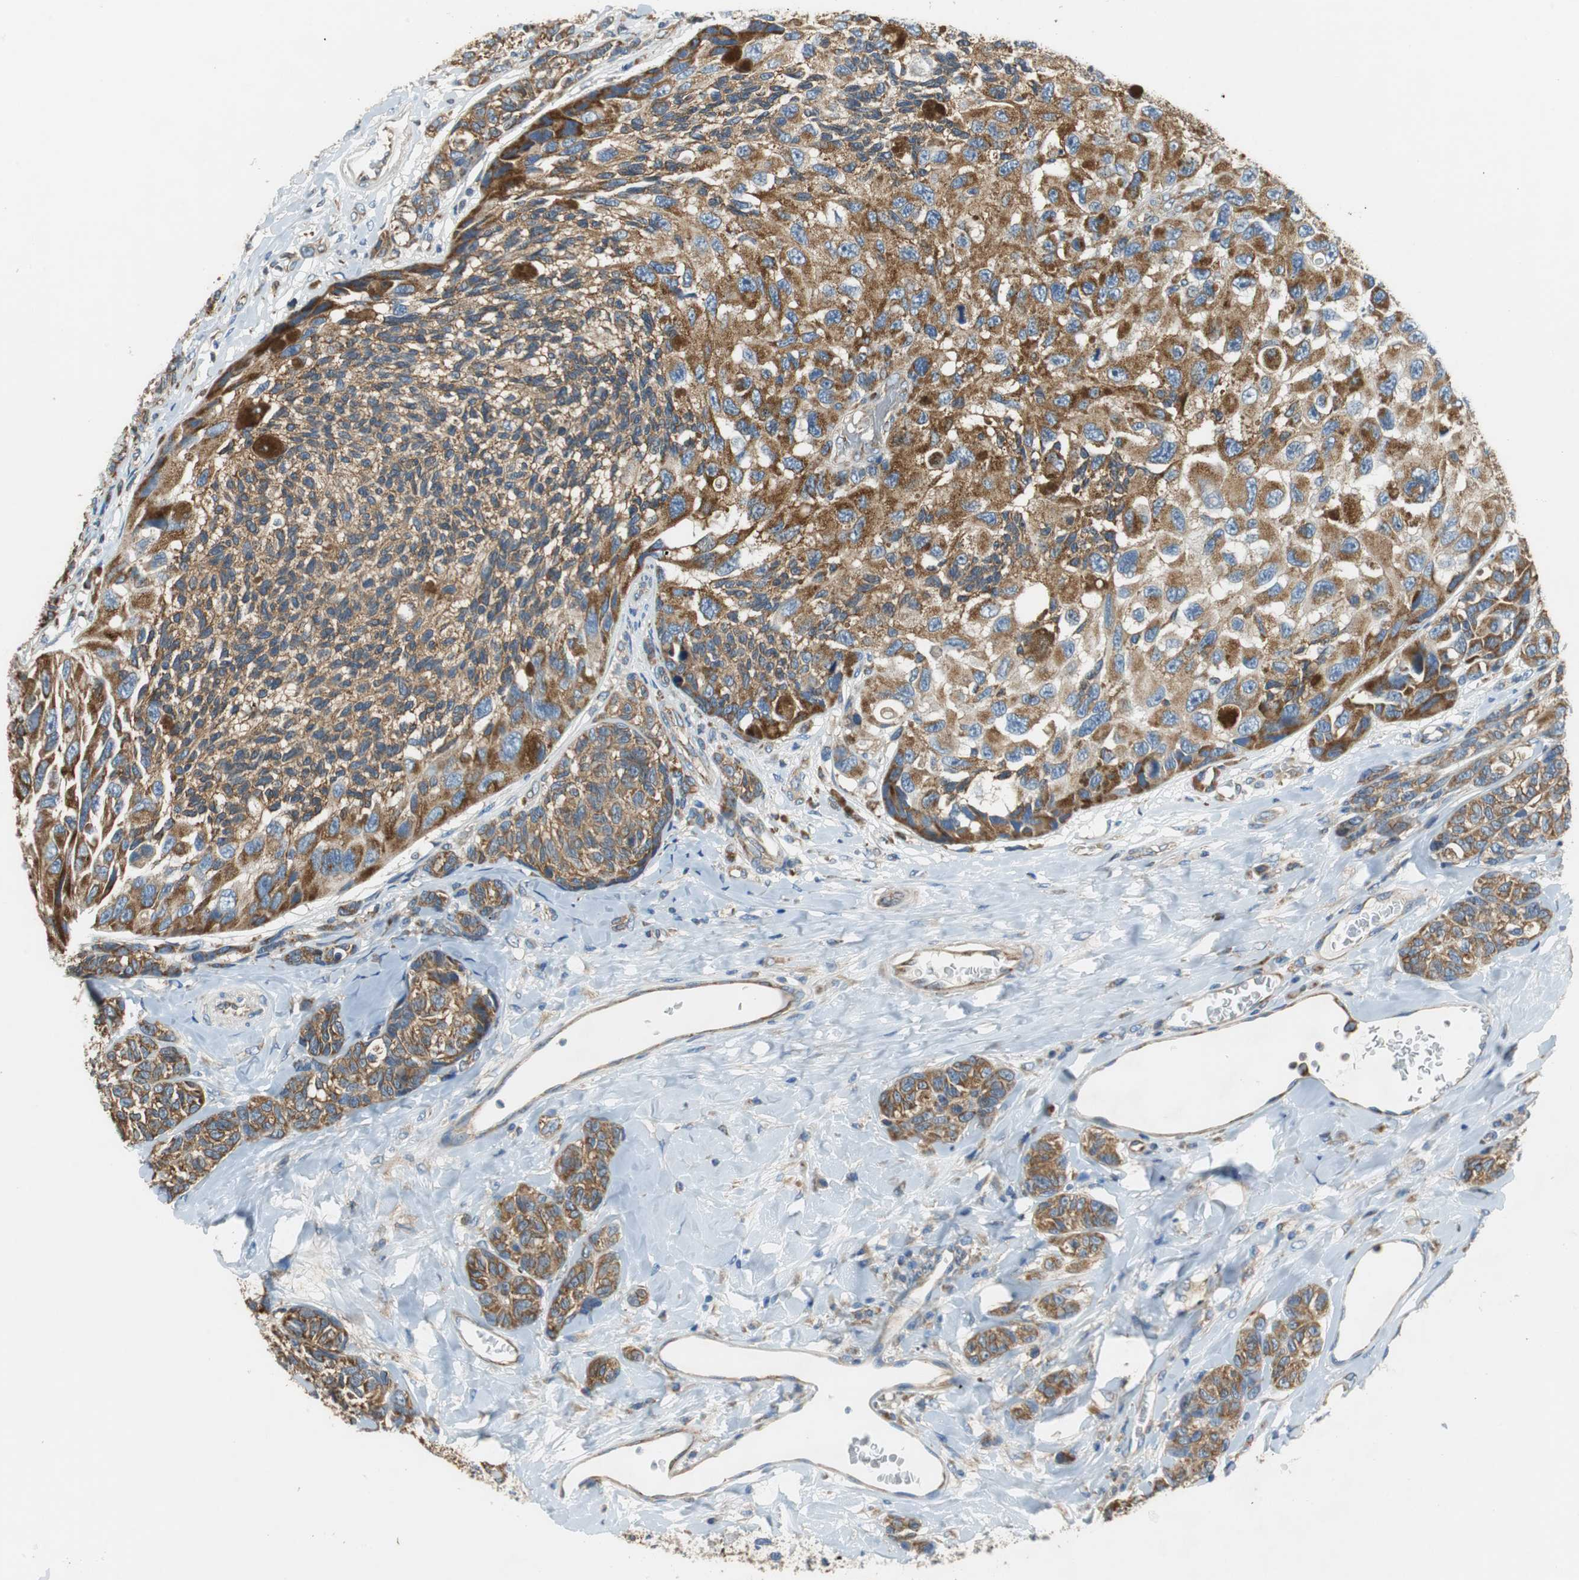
{"staining": {"intensity": "strong", "quantity": ">75%", "location": "cytoplasmic/membranous"}, "tissue": "melanoma", "cell_type": "Tumor cells", "image_type": "cancer", "snomed": [{"axis": "morphology", "description": "Malignant melanoma, NOS"}, {"axis": "topography", "description": "Skin"}], "caption": "Protein expression analysis of malignant melanoma demonstrates strong cytoplasmic/membranous positivity in approximately >75% of tumor cells.", "gene": "GSTK1", "patient": {"sex": "female", "age": 73}}